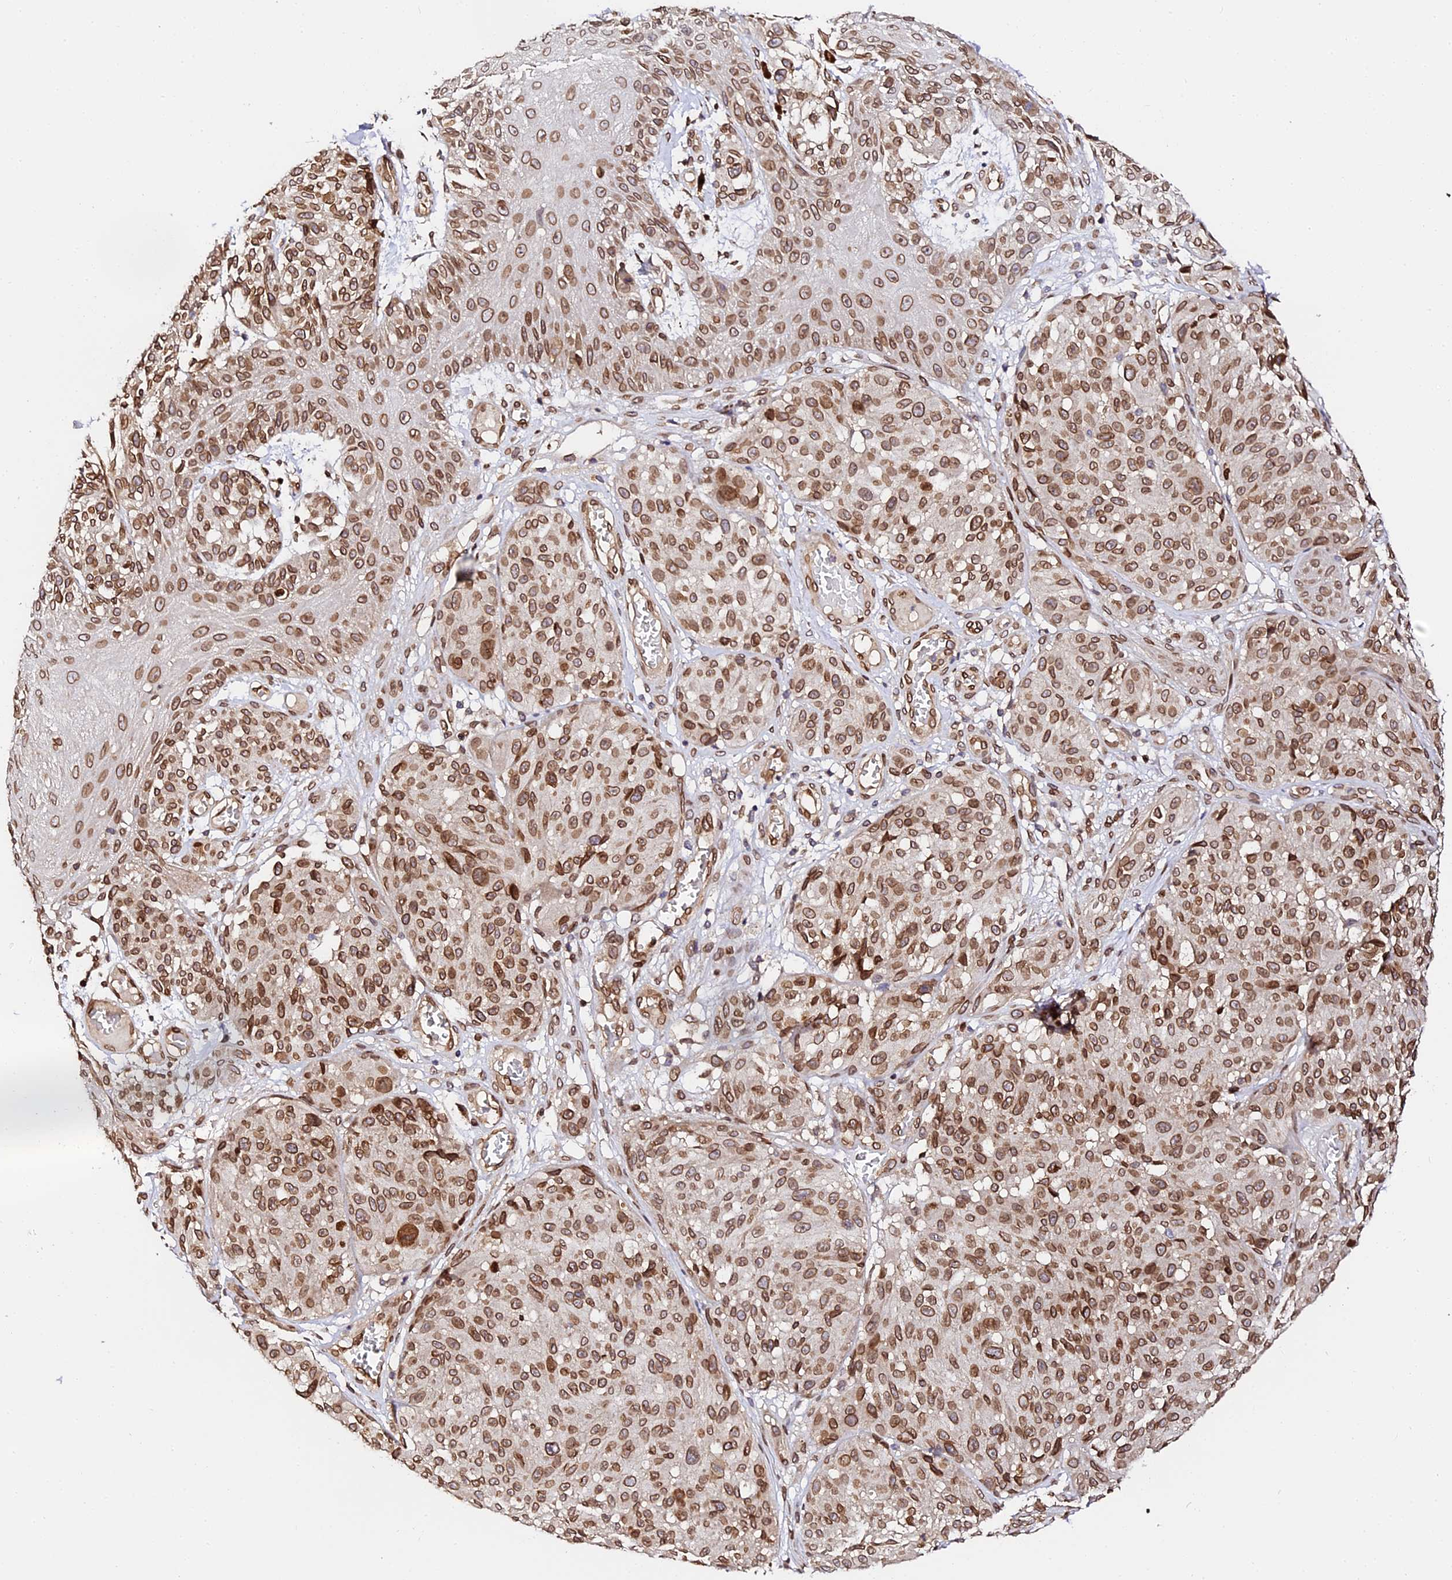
{"staining": {"intensity": "strong", "quantity": ">75%", "location": "cytoplasmic/membranous,nuclear"}, "tissue": "melanoma", "cell_type": "Tumor cells", "image_type": "cancer", "snomed": [{"axis": "morphology", "description": "Malignant melanoma, NOS"}, {"axis": "topography", "description": "Skin"}], "caption": "Protein analysis of malignant melanoma tissue exhibits strong cytoplasmic/membranous and nuclear positivity in approximately >75% of tumor cells.", "gene": "ANAPC5", "patient": {"sex": "male", "age": 83}}